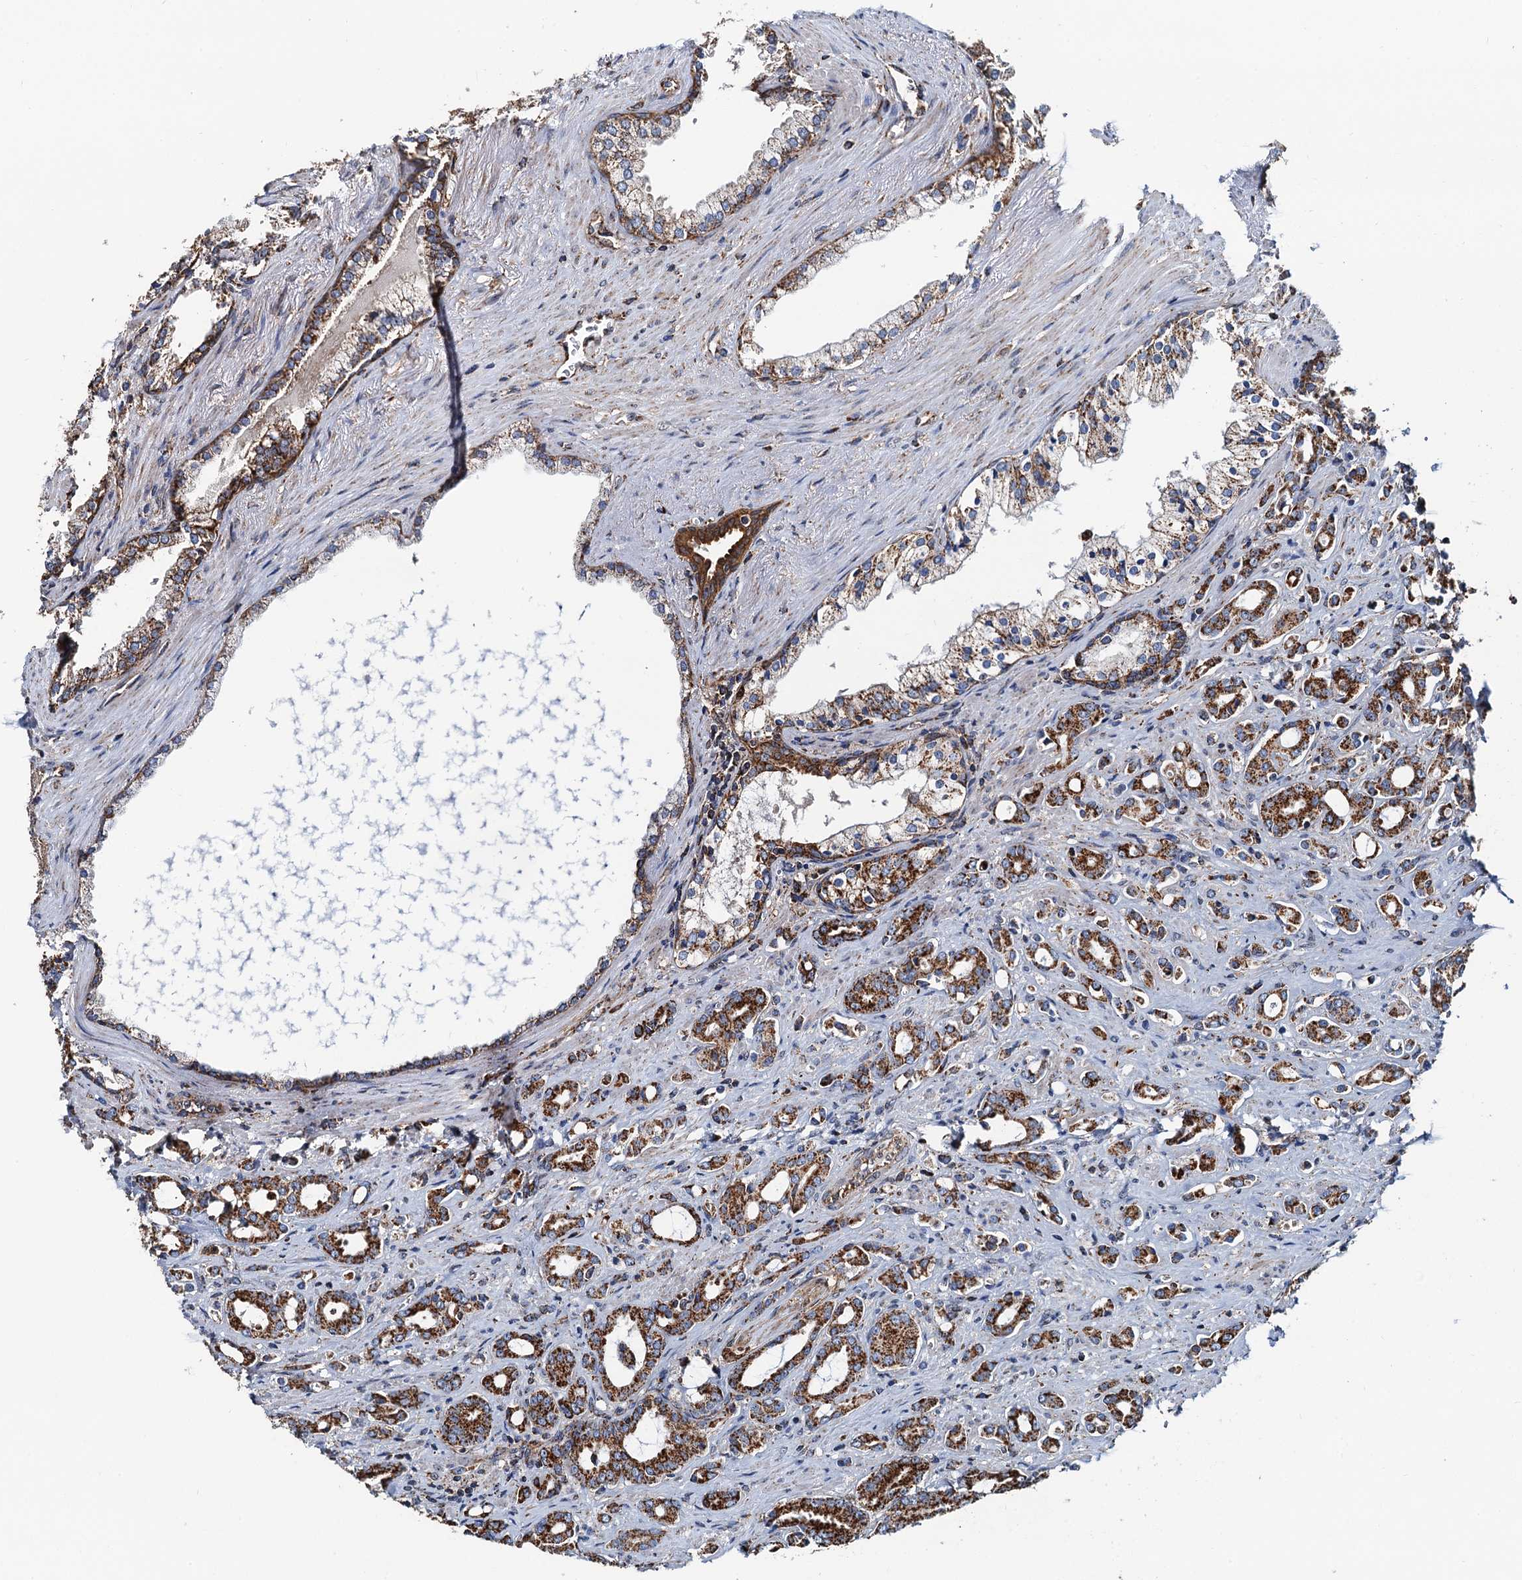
{"staining": {"intensity": "strong", "quantity": ">75%", "location": "cytoplasmic/membranous"}, "tissue": "prostate cancer", "cell_type": "Tumor cells", "image_type": "cancer", "snomed": [{"axis": "morphology", "description": "Adenocarcinoma, High grade"}, {"axis": "topography", "description": "Prostate"}], "caption": "Prostate cancer tissue demonstrates strong cytoplasmic/membranous positivity in approximately >75% of tumor cells, visualized by immunohistochemistry.", "gene": "AAGAB", "patient": {"sex": "male", "age": 72}}